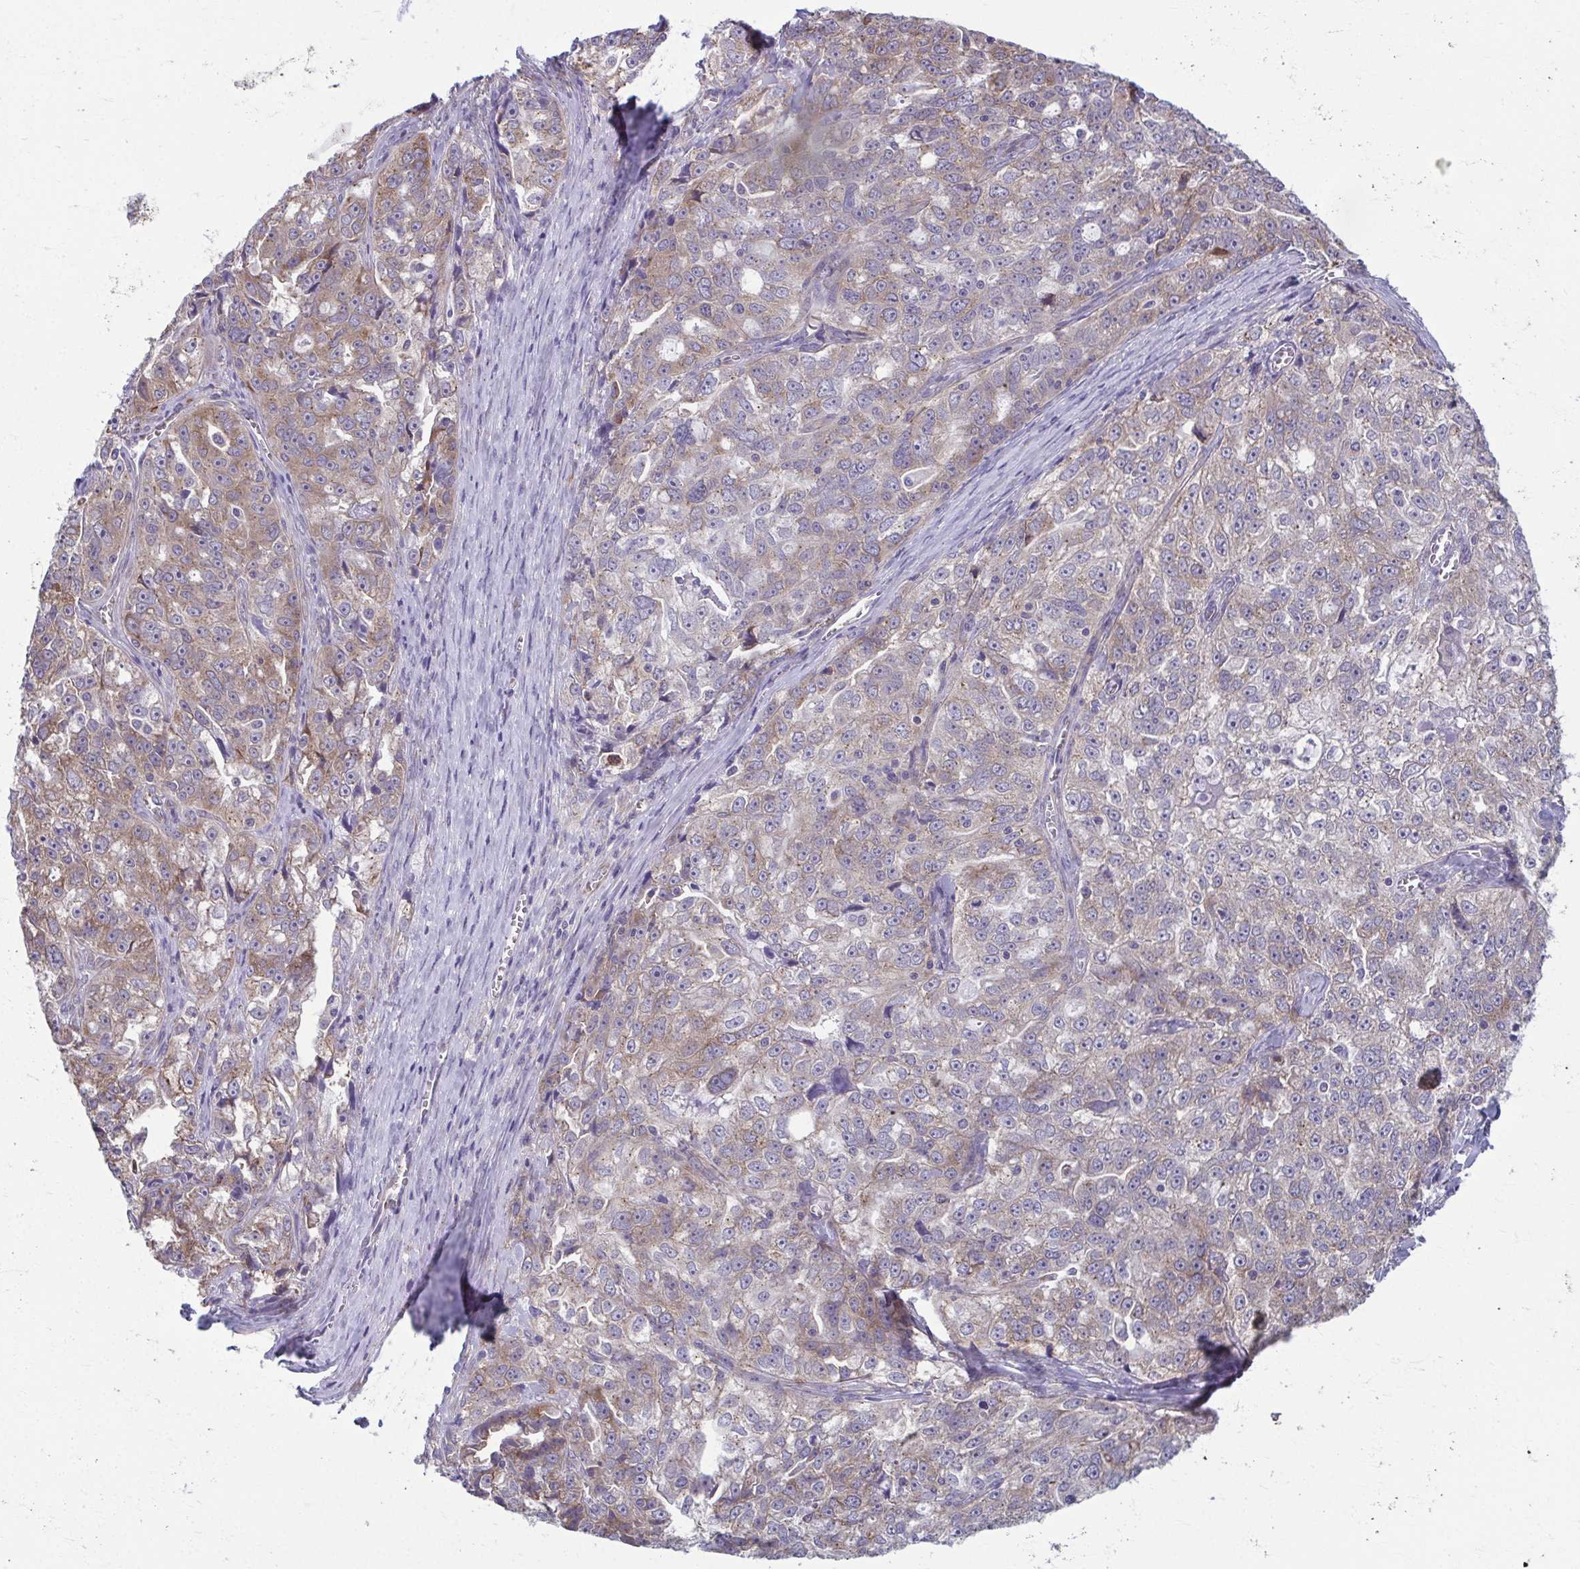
{"staining": {"intensity": "weak", "quantity": "25%-75%", "location": "cytoplasmic/membranous"}, "tissue": "ovarian cancer", "cell_type": "Tumor cells", "image_type": "cancer", "snomed": [{"axis": "morphology", "description": "Cystadenocarcinoma, serous, NOS"}, {"axis": "topography", "description": "Ovary"}], "caption": "Ovarian serous cystadenocarcinoma stained with a protein marker exhibits weak staining in tumor cells.", "gene": "TMEM108", "patient": {"sex": "female", "age": 51}}